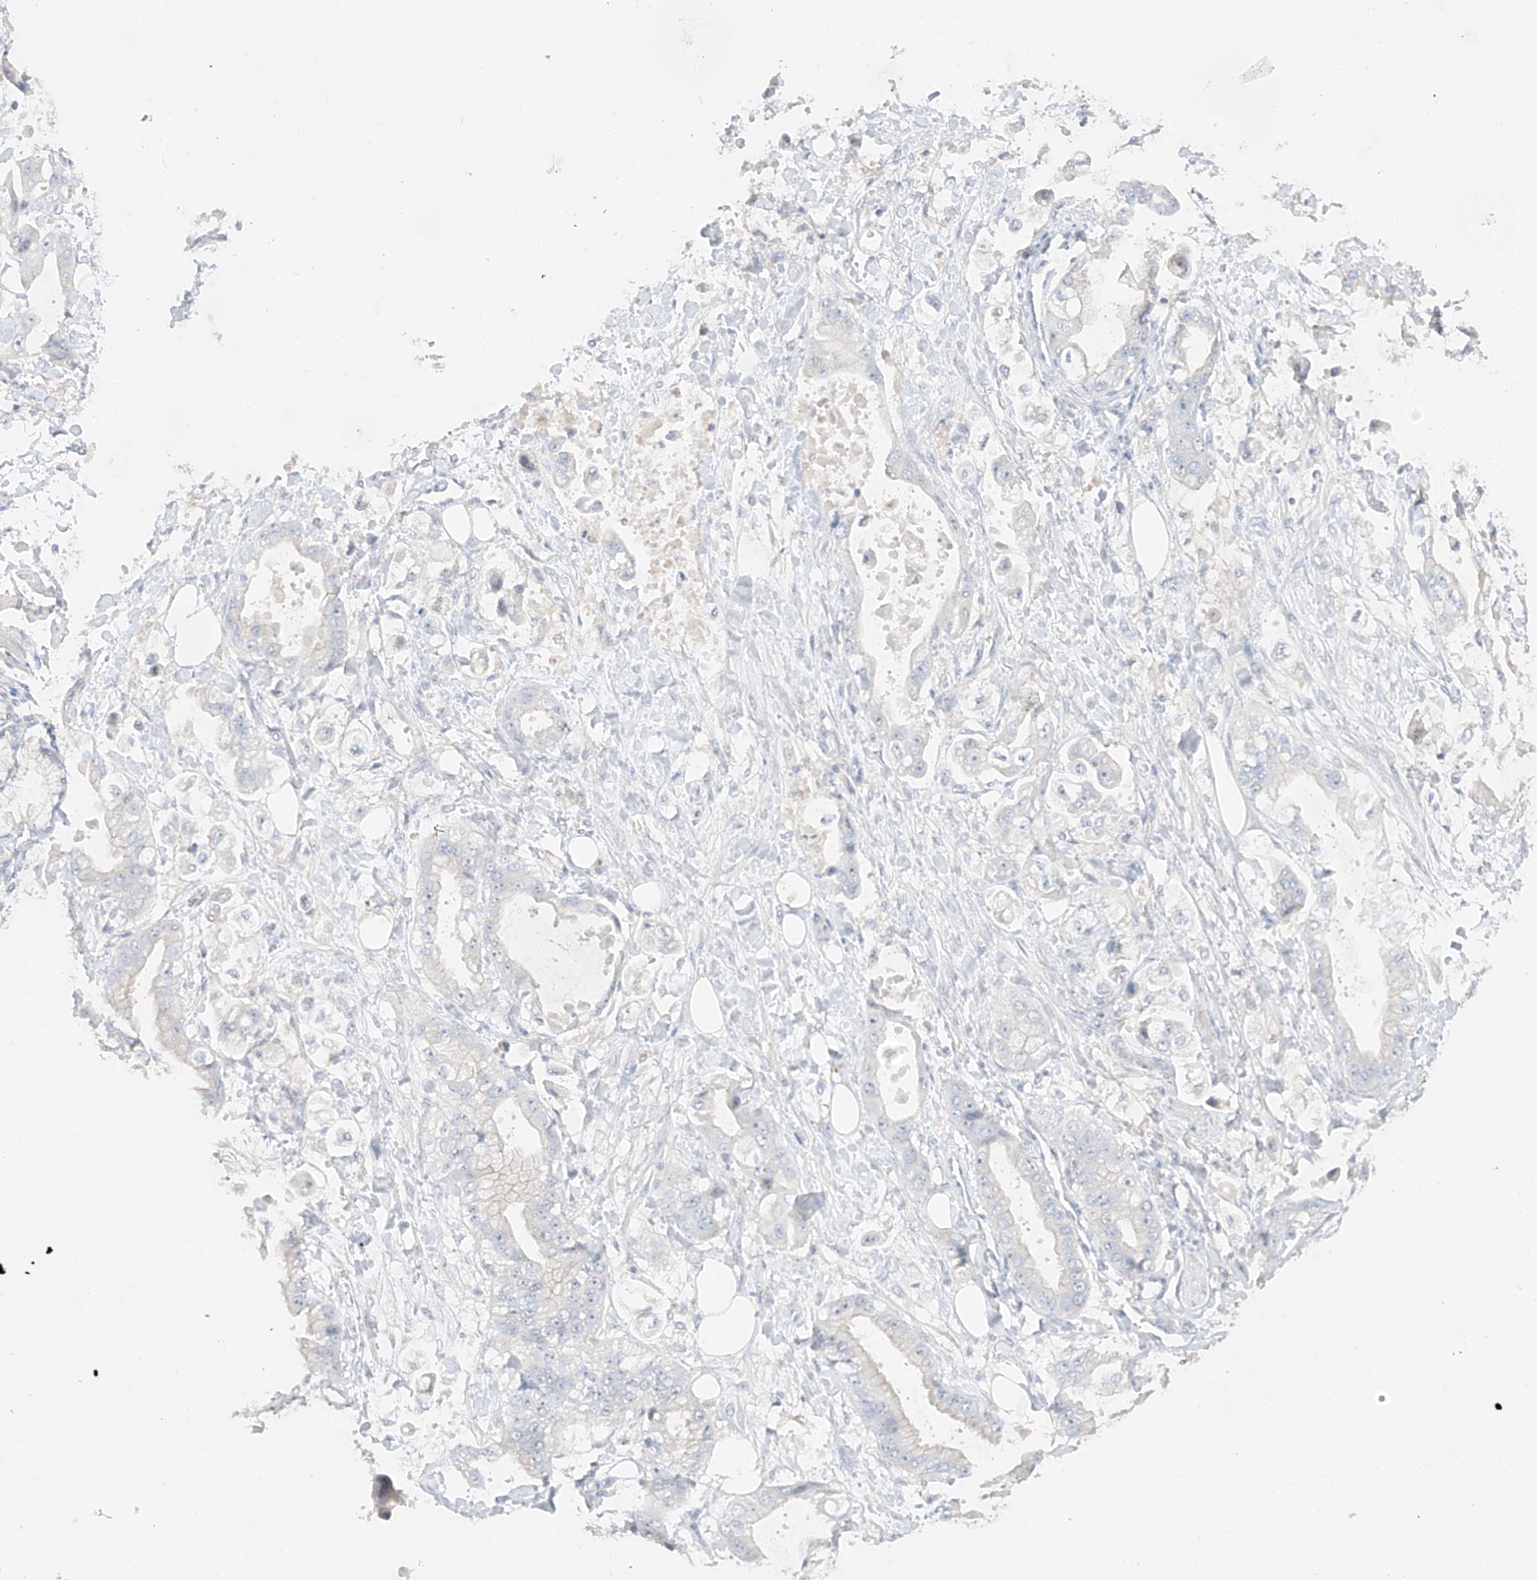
{"staining": {"intensity": "negative", "quantity": "none", "location": "none"}, "tissue": "stomach cancer", "cell_type": "Tumor cells", "image_type": "cancer", "snomed": [{"axis": "morphology", "description": "Adenocarcinoma, NOS"}, {"axis": "topography", "description": "Stomach"}], "caption": "Photomicrograph shows no protein expression in tumor cells of stomach cancer tissue.", "gene": "ZBTB41", "patient": {"sex": "male", "age": 62}}